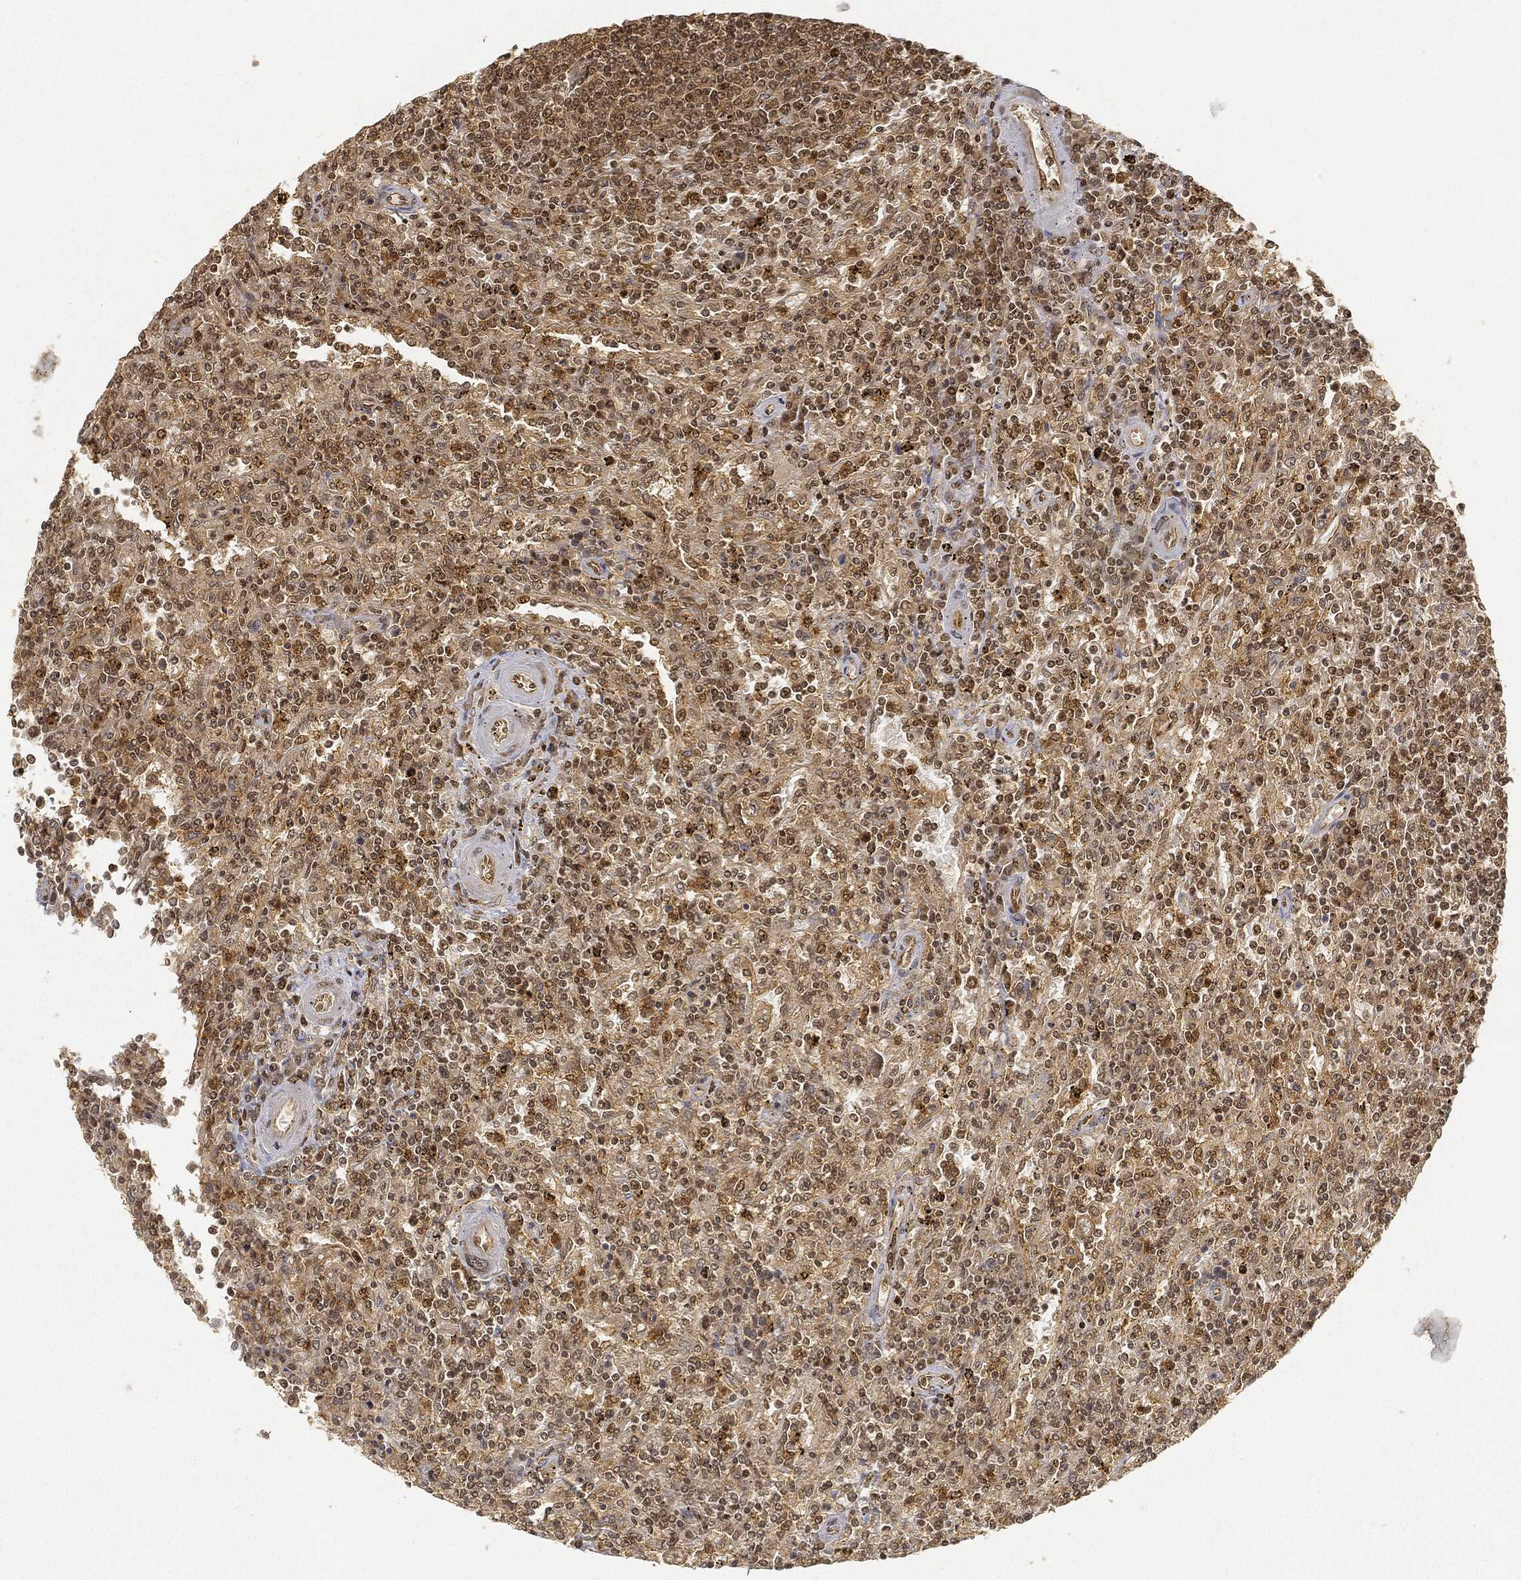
{"staining": {"intensity": "moderate", "quantity": "<25%", "location": "cytoplasmic/membranous,nuclear"}, "tissue": "lymphoma", "cell_type": "Tumor cells", "image_type": "cancer", "snomed": [{"axis": "morphology", "description": "Malignant lymphoma, non-Hodgkin's type, Low grade"}, {"axis": "topography", "description": "Spleen"}], "caption": "This is a histology image of immunohistochemistry staining of low-grade malignant lymphoma, non-Hodgkin's type, which shows moderate expression in the cytoplasmic/membranous and nuclear of tumor cells.", "gene": "CIB1", "patient": {"sex": "male", "age": 62}}